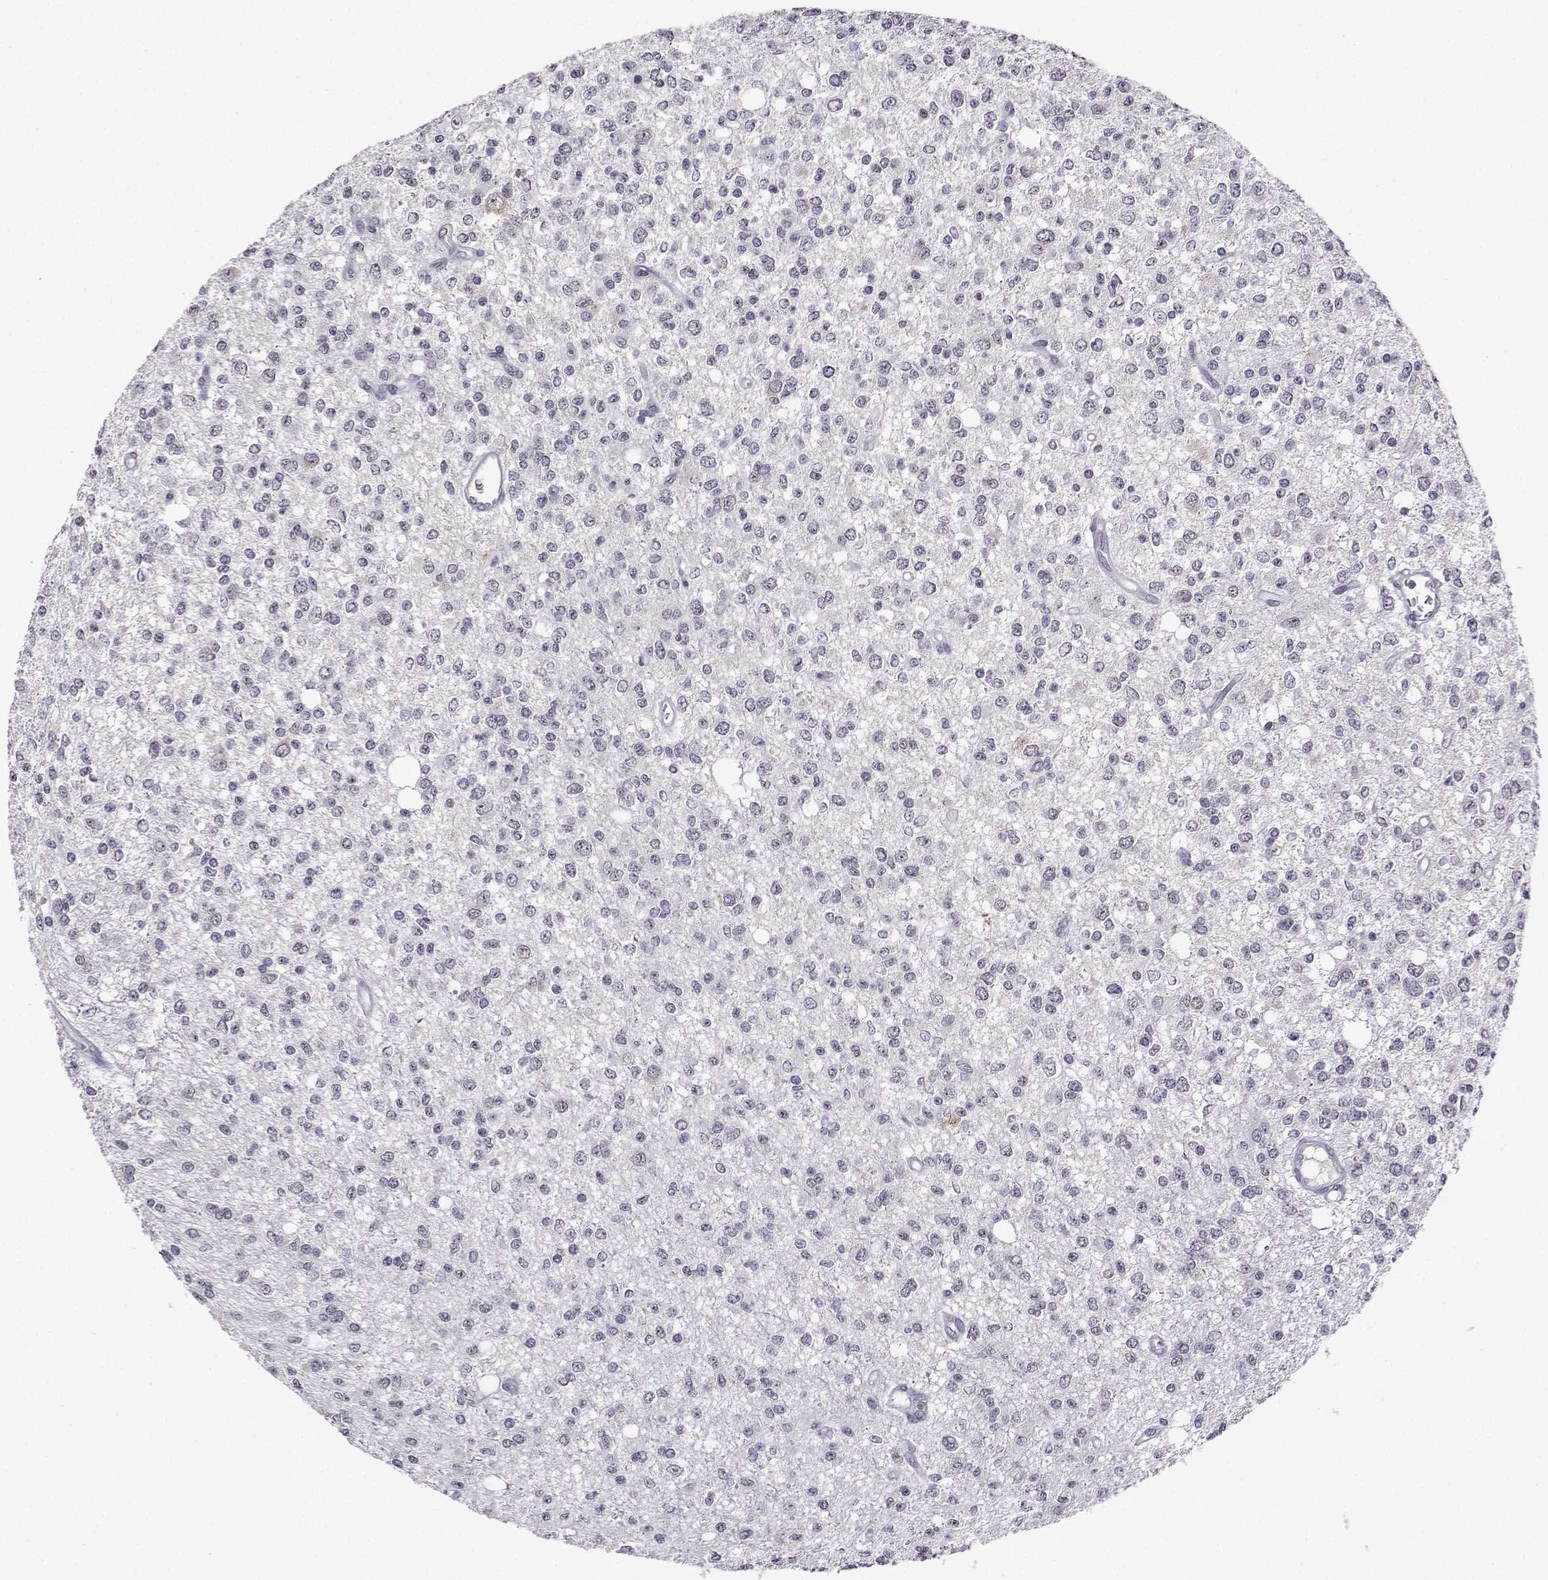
{"staining": {"intensity": "negative", "quantity": "none", "location": "none"}, "tissue": "glioma", "cell_type": "Tumor cells", "image_type": "cancer", "snomed": [{"axis": "morphology", "description": "Glioma, malignant, Low grade"}, {"axis": "topography", "description": "Brain"}], "caption": "IHC micrograph of neoplastic tissue: glioma stained with DAB (3,3'-diaminobenzidine) shows no significant protein staining in tumor cells.", "gene": "LRFN2", "patient": {"sex": "male", "age": 67}}